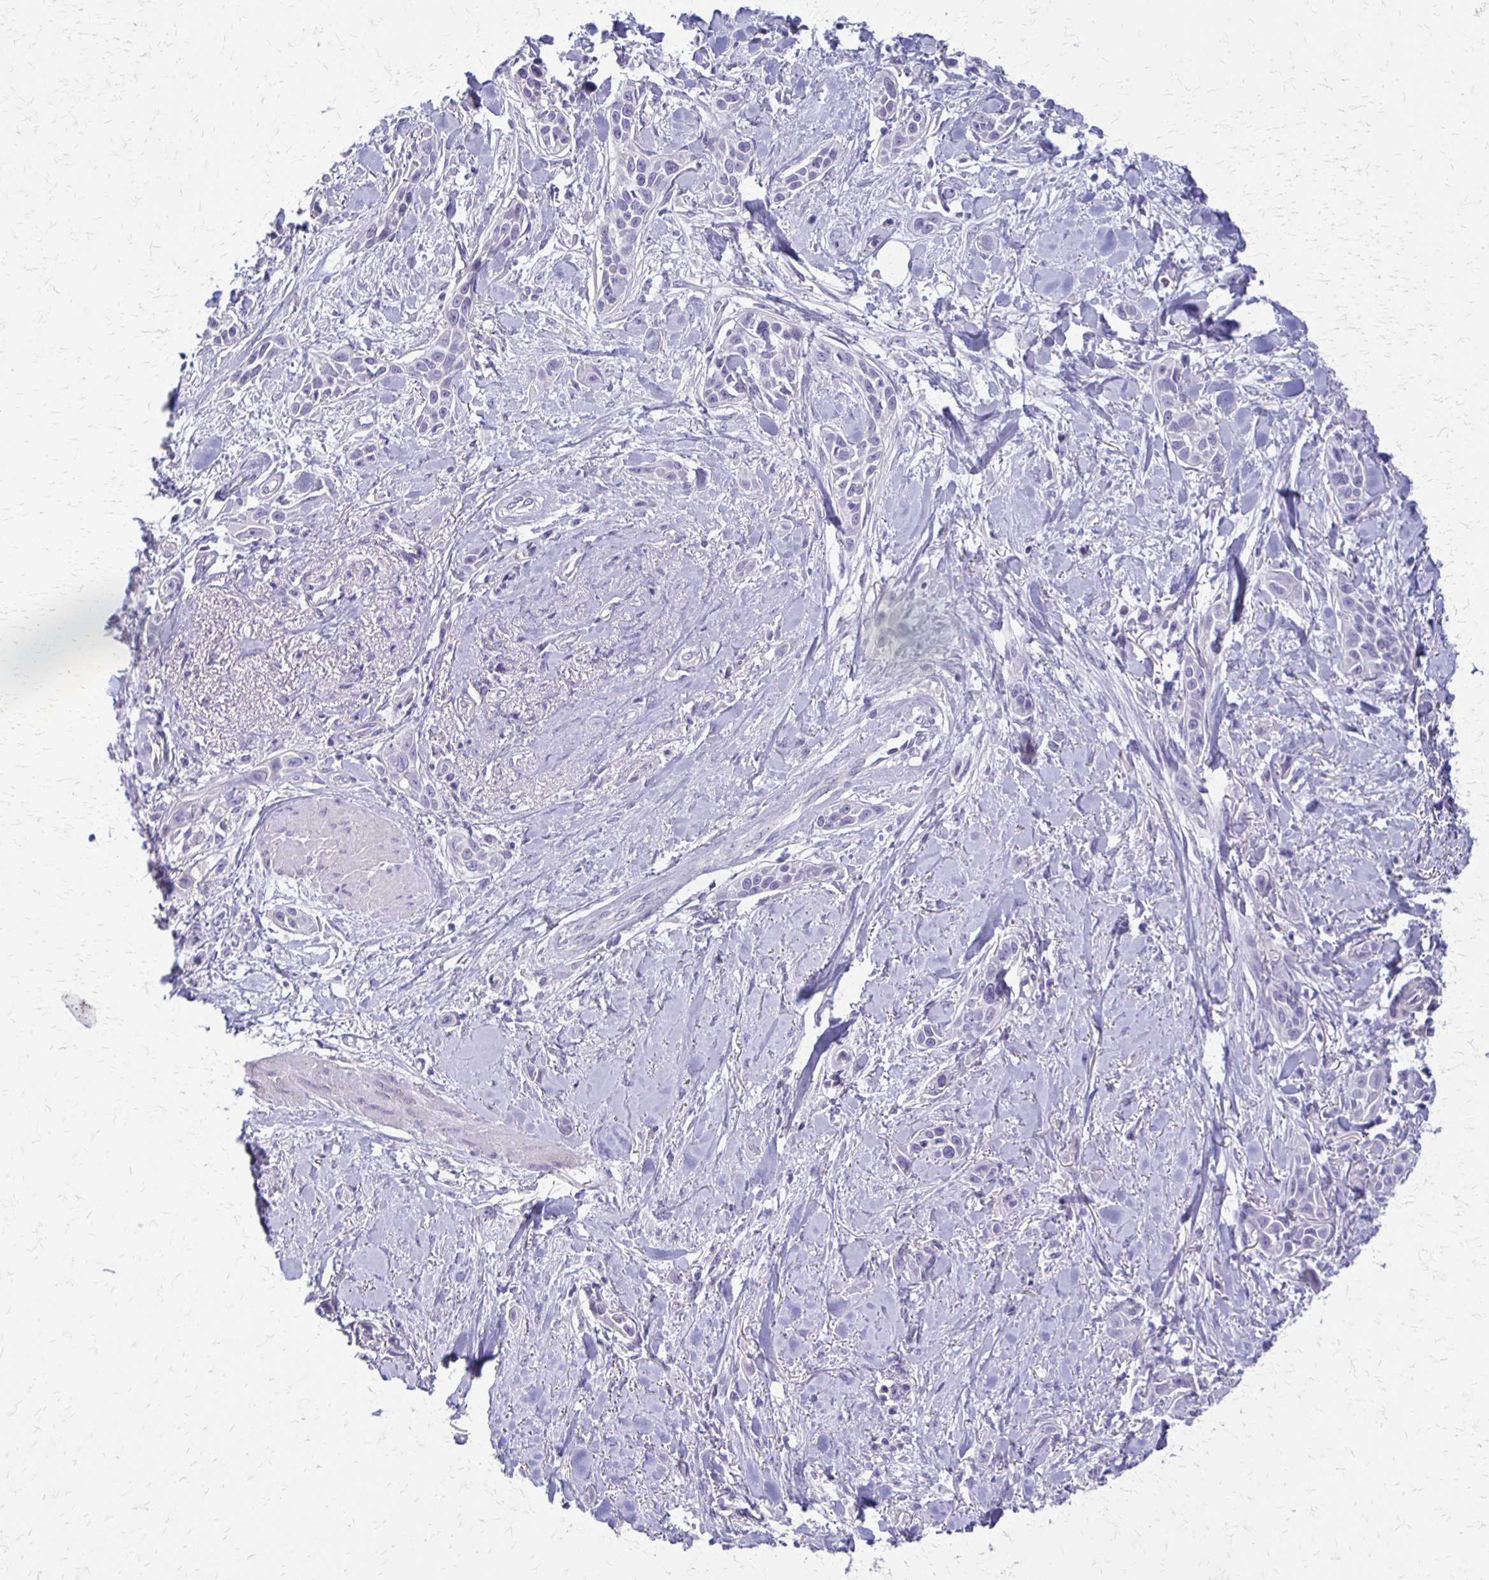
{"staining": {"intensity": "negative", "quantity": "none", "location": "none"}, "tissue": "skin cancer", "cell_type": "Tumor cells", "image_type": "cancer", "snomed": [{"axis": "morphology", "description": "Squamous cell carcinoma, NOS"}, {"axis": "topography", "description": "Skin"}], "caption": "Immunohistochemistry of human skin squamous cell carcinoma displays no positivity in tumor cells. Brightfield microscopy of immunohistochemistry stained with DAB (3,3'-diaminobenzidine) (brown) and hematoxylin (blue), captured at high magnification.", "gene": "RHOC", "patient": {"sex": "female", "age": 69}}